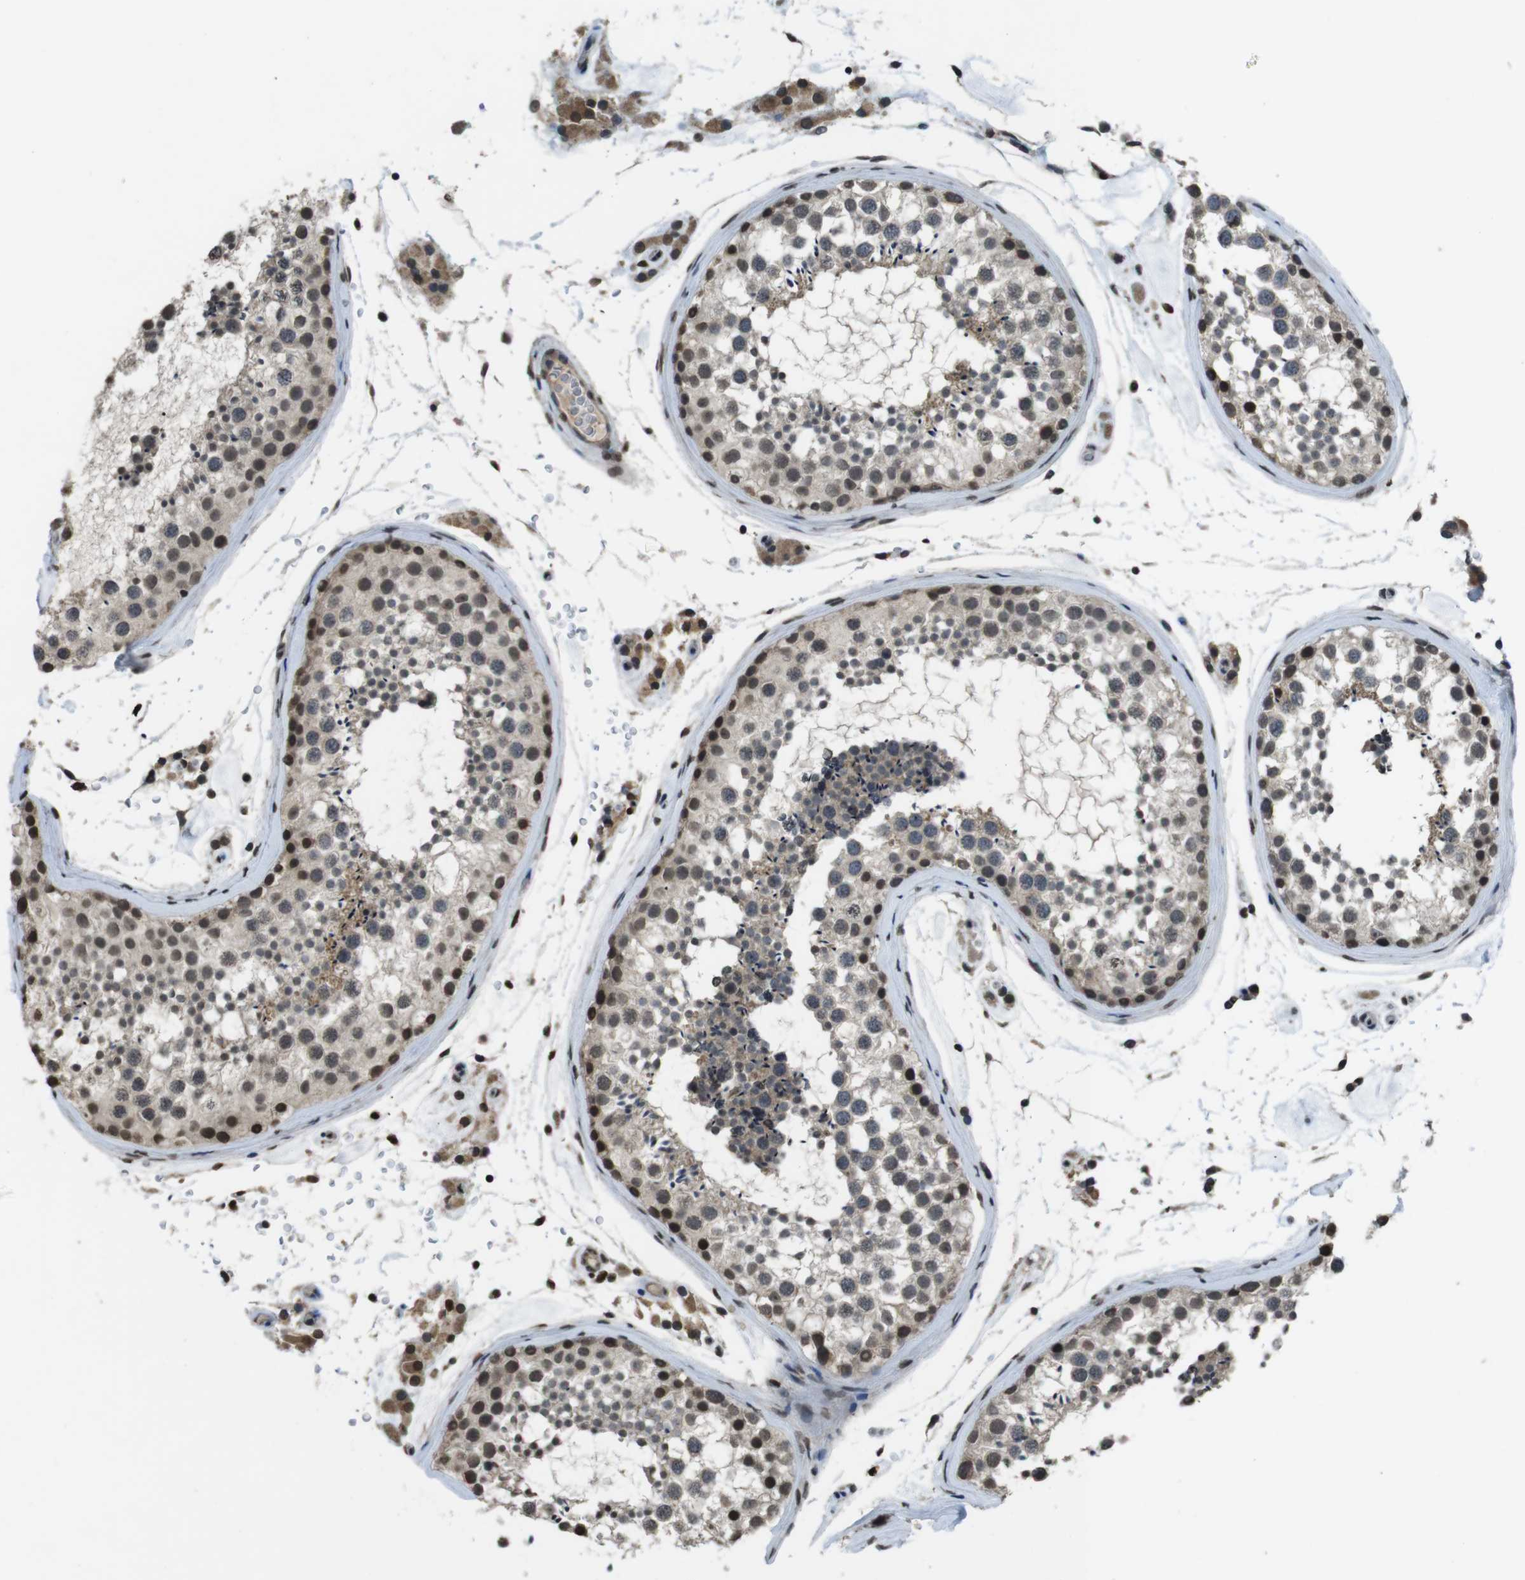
{"staining": {"intensity": "strong", "quantity": "25%-75%", "location": "nuclear"}, "tissue": "testis", "cell_type": "Cells in seminiferous ducts", "image_type": "normal", "snomed": [{"axis": "morphology", "description": "Normal tissue, NOS"}, {"axis": "topography", "description": "Testis"}], "caption": "Immunohistochemistry of unremarkable human testis shows high levels of strong nuclear positivity in approximately 25%-75% of cells in seminiferous ducts. The staining was performed using DAB to visualize the protein expression in brown, while the nuclei were stained in blue with hematoxylin (Magnification: 20x).", "gene": "MAF", "patient": {"sex": "male", "age": 46}}